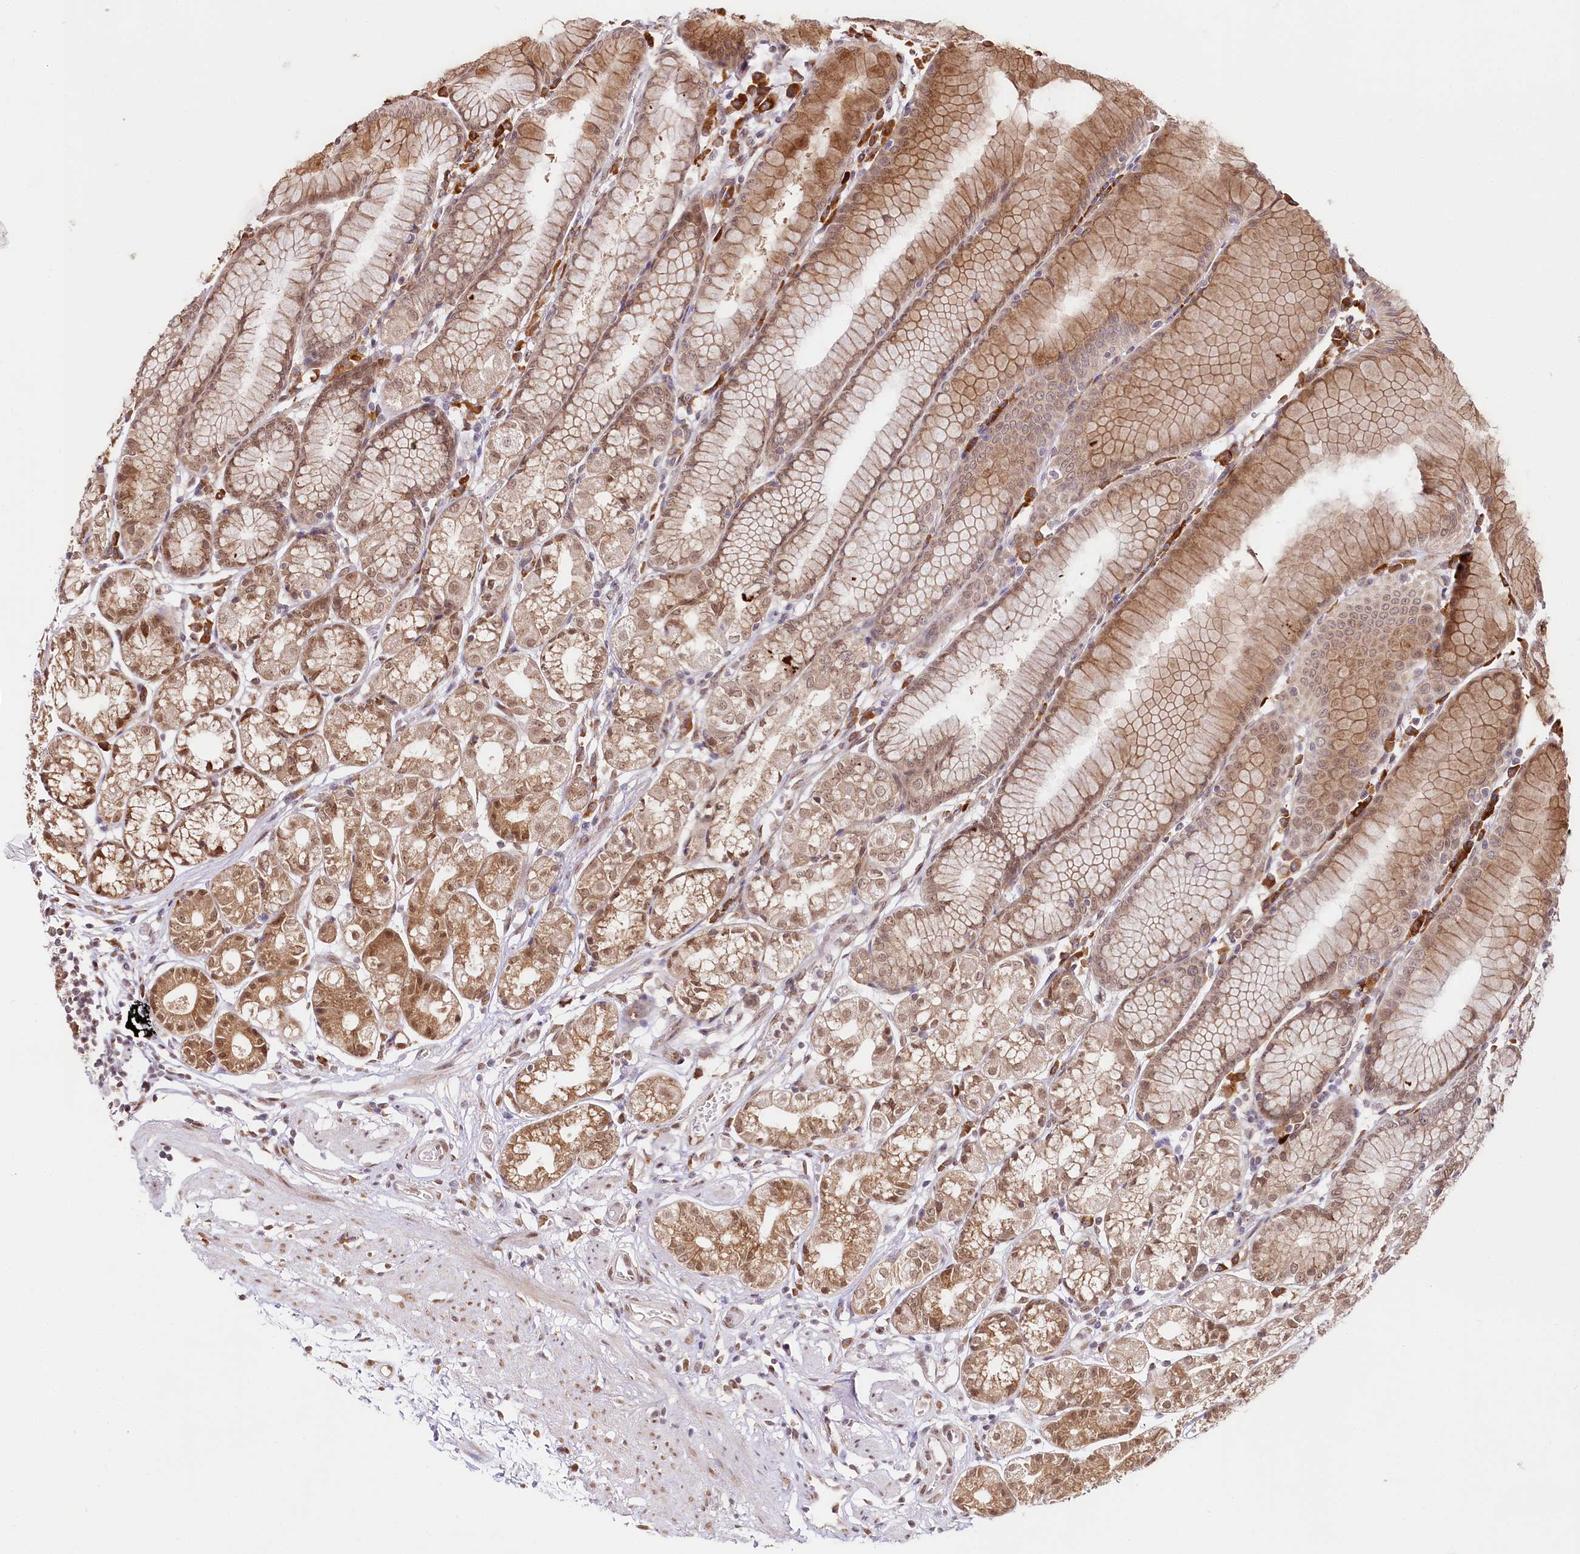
{"staining": {"intensity": "moderate", "quantity": ">75%", "location": "cytoplasmic/membranous,nuclear"}, "tissue": "stomach", "cell_type": "Glandular cells", "image_type": "normal", "snomed": [{"axis": "morphology", "description": "Normal tissue, NOS"}, {"axis": "topography", "description": "Stomach"}], "caption": "Immunohistochemical staining of normal human stomach exhibits medium levels of moderate cytoplasmic/membranous,nuclear staining in approximately >75% of glandular cells.", "gene": "CNPY2", "patient": {"sex": "female", "age": 57}}